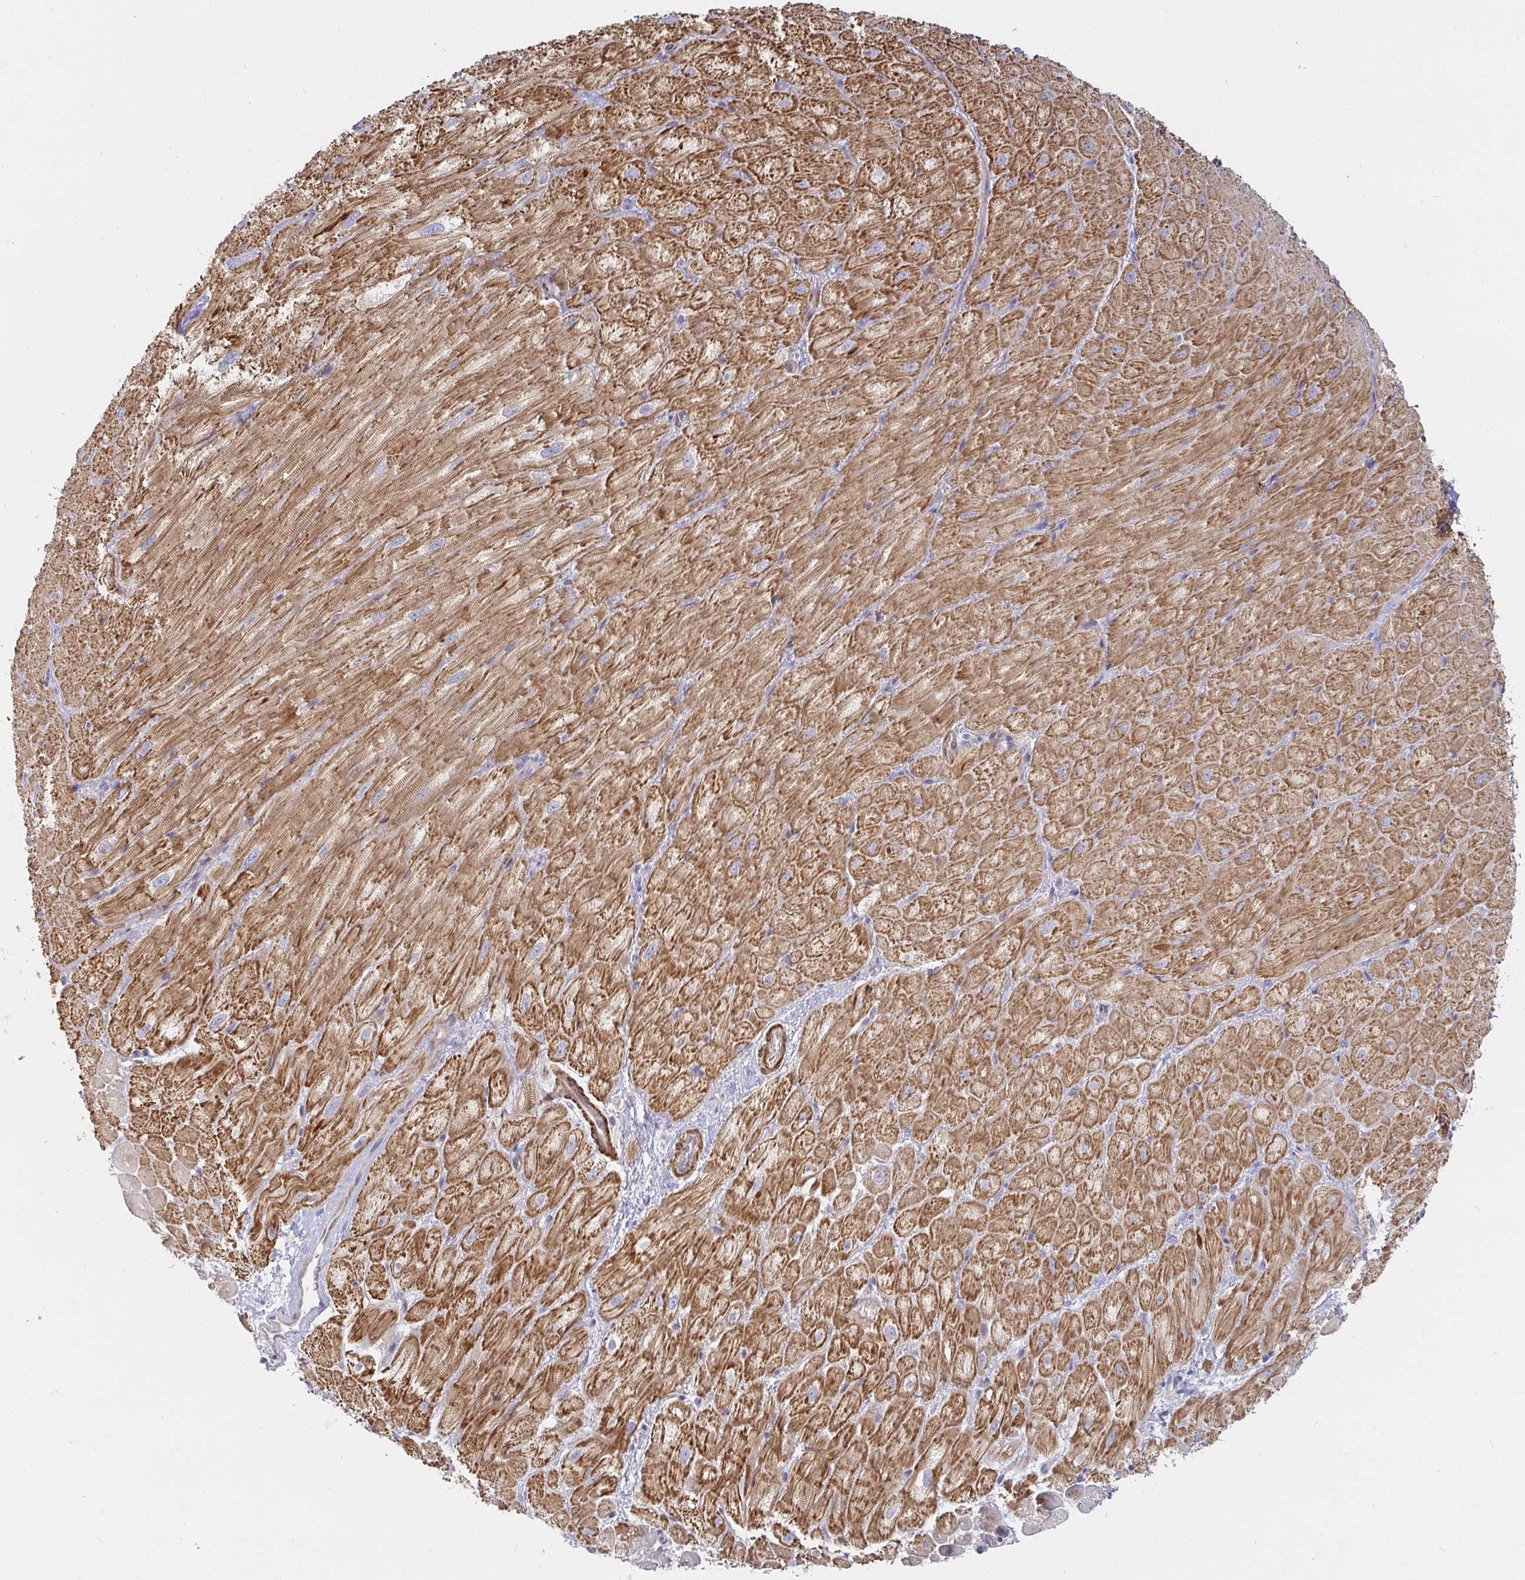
{"staining": {"intensity": "moderate", "quantity": ">75%", "location": "cytoplasmic/membranous"}, "tissue": "heart muscle", "cell_type": "Cardiomyocytes", "image_type": "normal", "snomed": [{"axis": "morphology", "description": "Normal tissue, NOS"}, {"axis": "topography", "description": "Heart"}], "caption": "Human heart muscle stained for a protein (brown) exhibits moderate cytoplasmic/membranous positive staining in about >75% of cardiomyocytes.", "gene": "SSH2", "patient": {"sex": "male", "age": 62}}